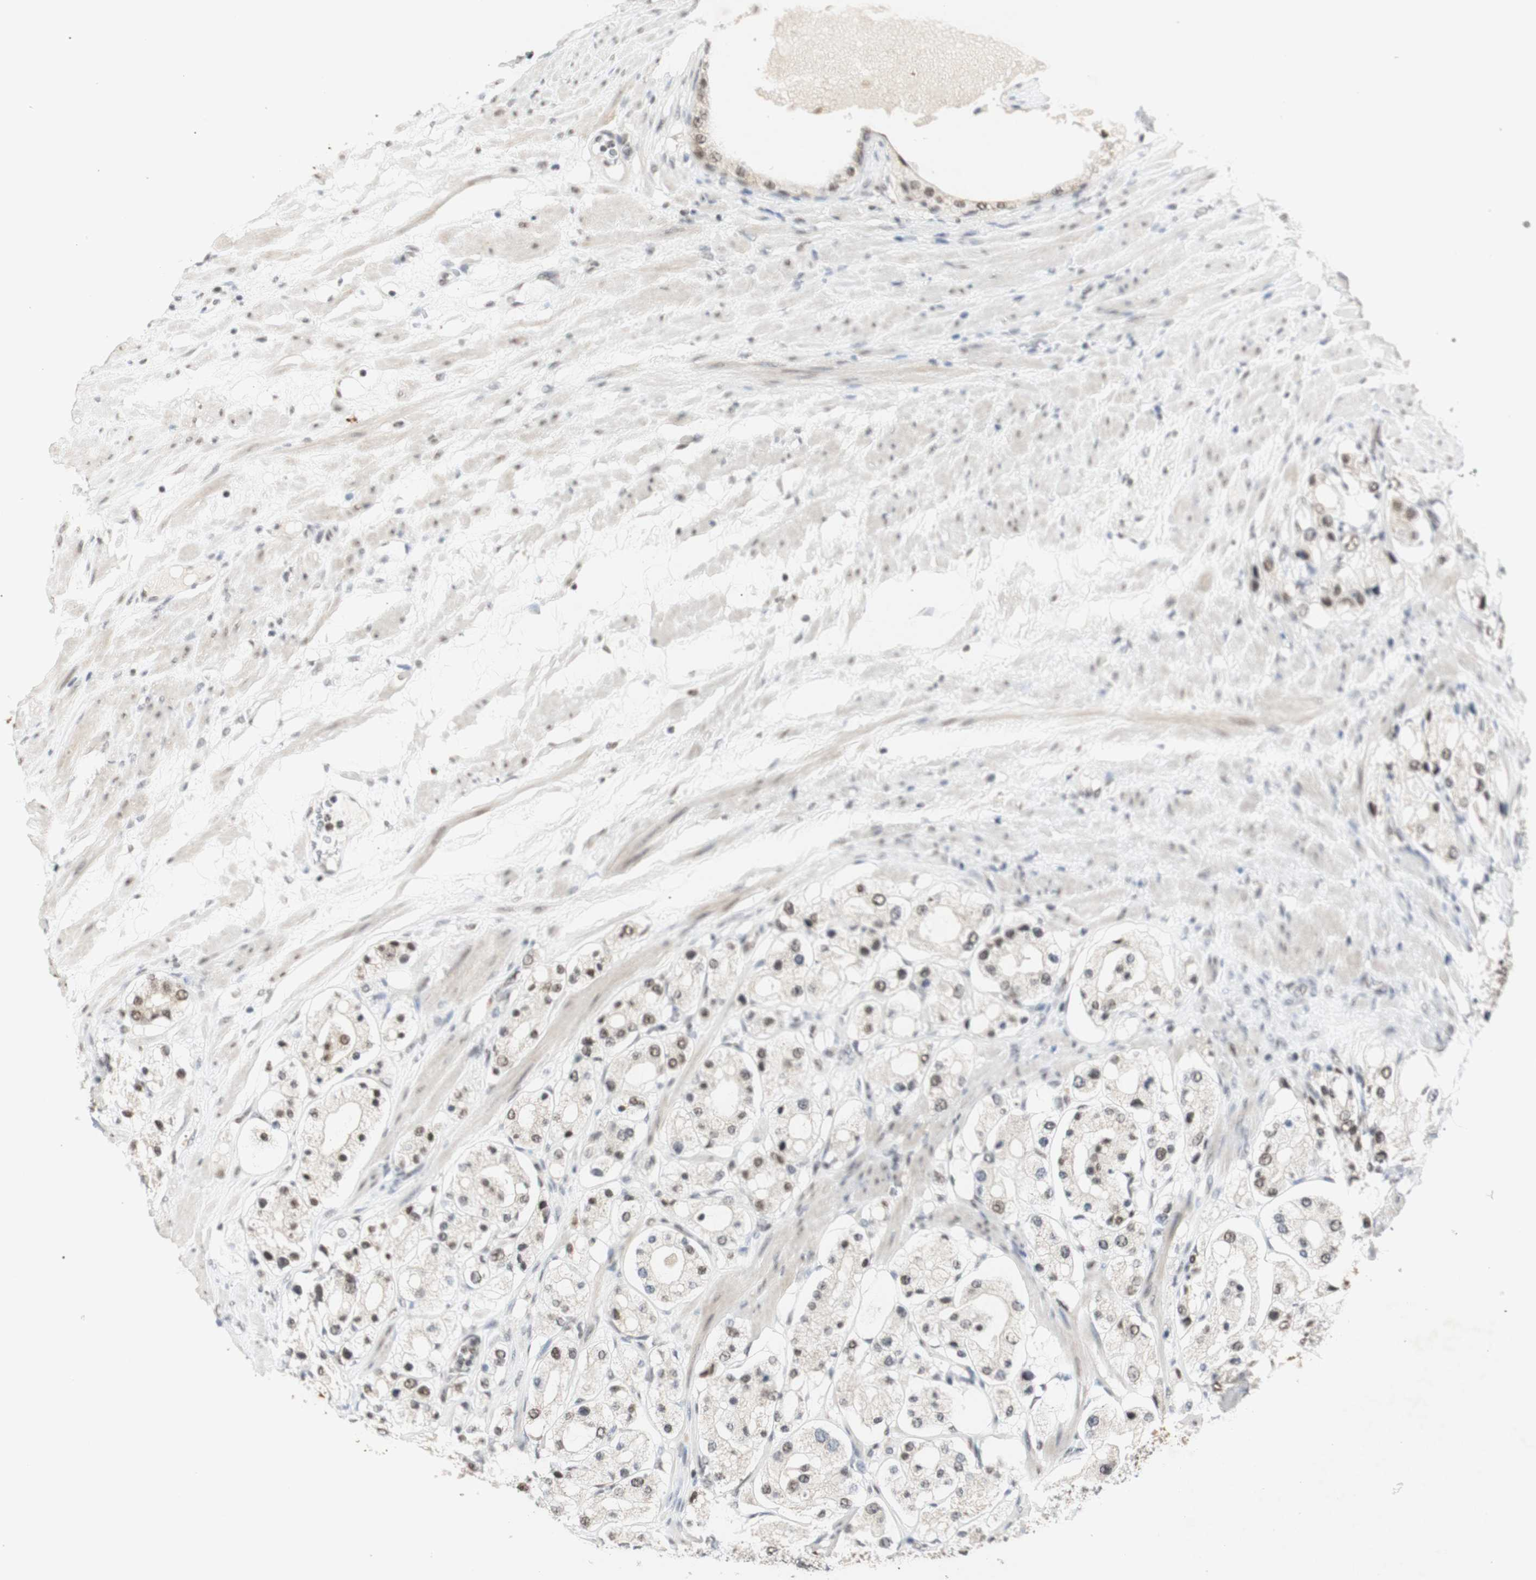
{"staining": {"intensity": "moderate", "quantity": "25%-75%", "location": "cytoplasmic/membranous"}, "tissue": "prostate cancer", "cell_type": "Tumor cells", "image_type": "cancer", "snomed": [{"axis": "morphology", "description": "Adenocarcinoma, High grade"}, {"axis": "topography", "description": "Prostate"}], "caption": "Immunohistochemistry (IHC) image of neoplastic tissue: prostate cancer (adenocarcinoma (high-grade)) stained using immunohistochemistry exhibits medium levels of moderate protein expression localized specifically in the cytoplasmic/membranous of tumor cells, appearing as a cytoplasmic/membranous brown color.", "gene": "SNRPB", "patient": {"sex": "male", "age": 65}}